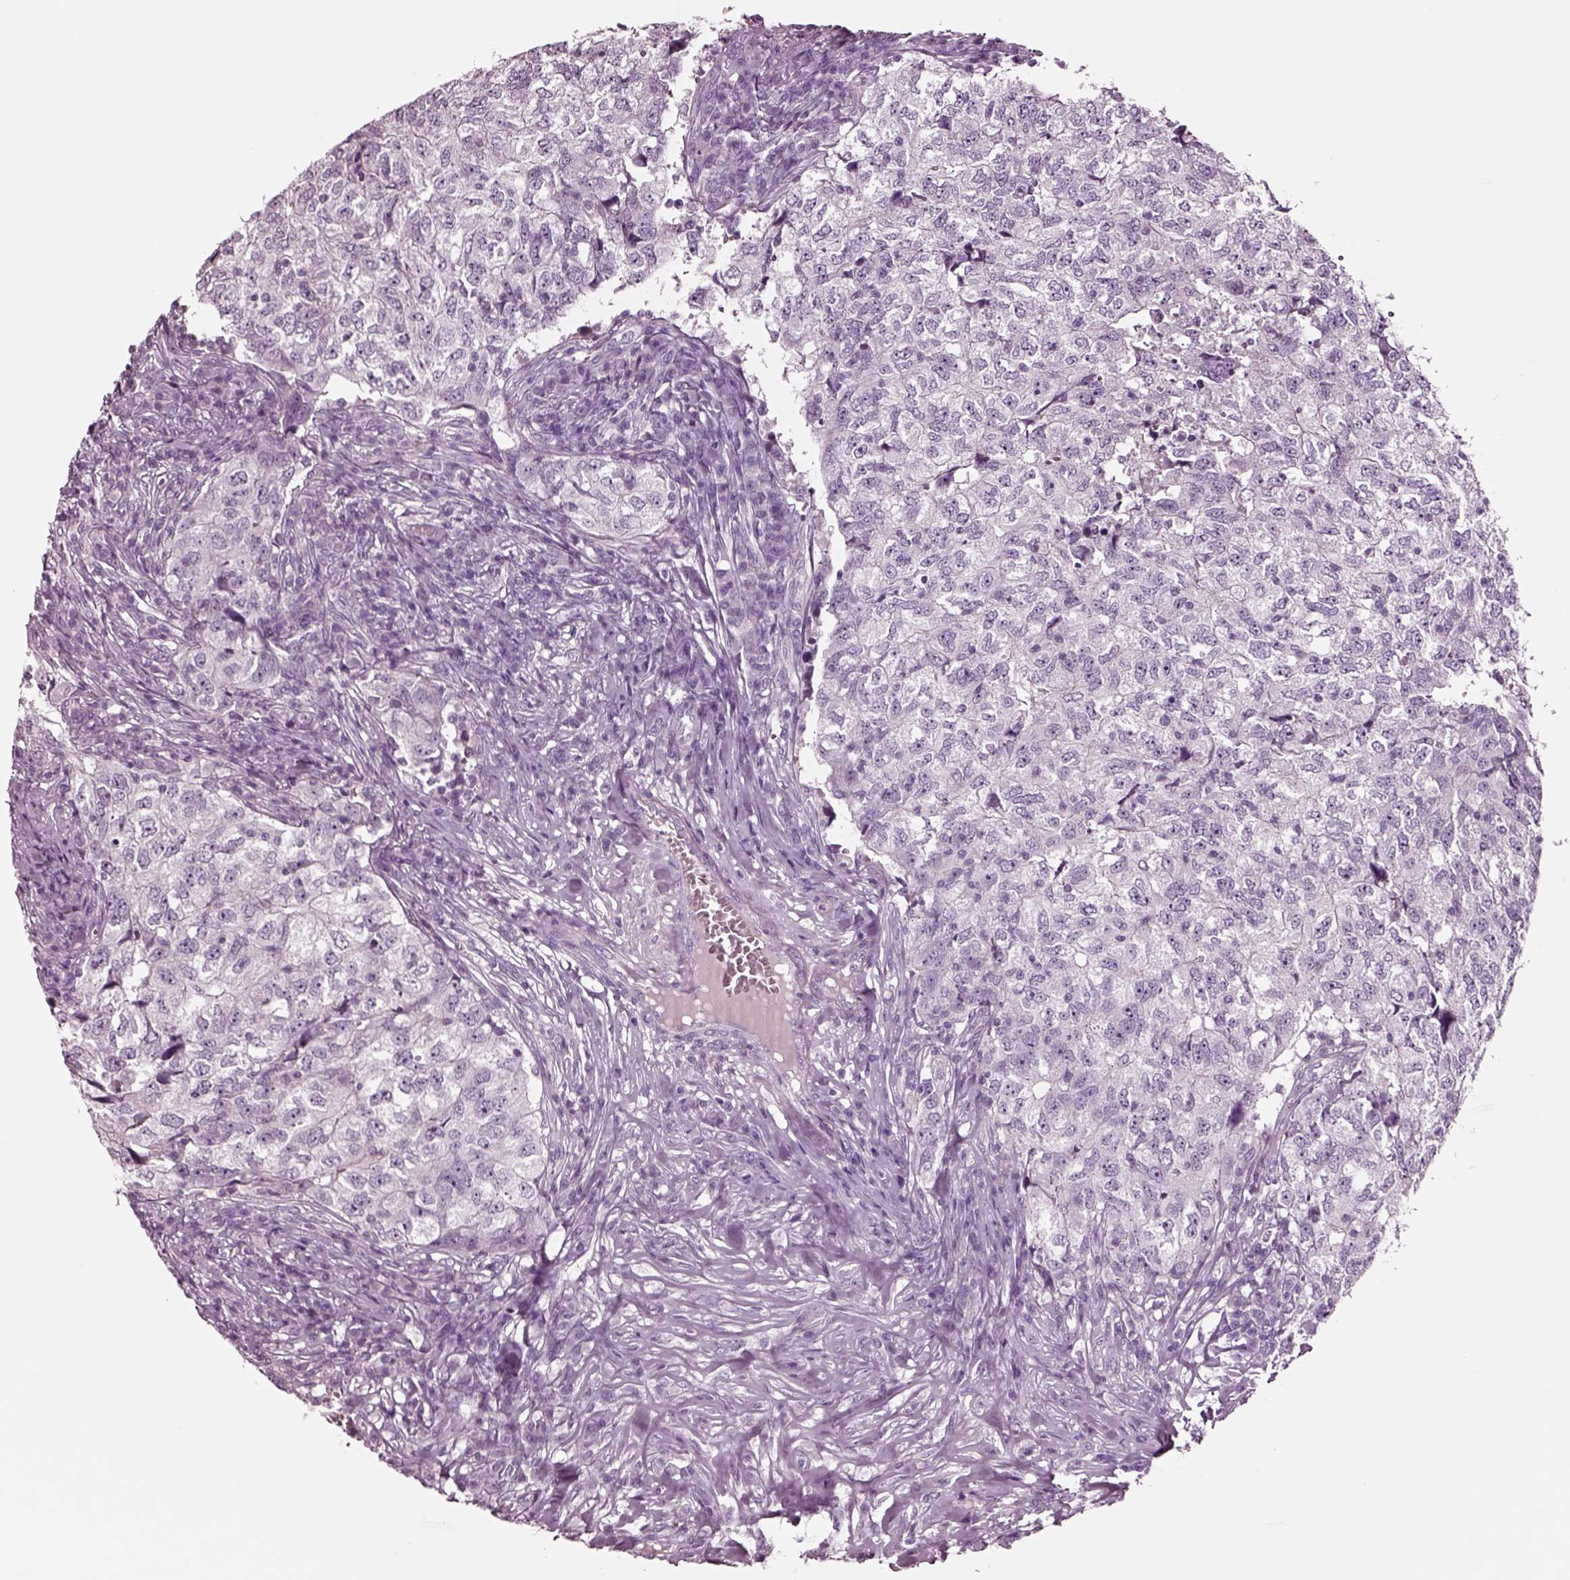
{"staining": {"intensity": "negative", "quantity": "none", "location": "none"}, "tissue": "breast cancer", "cell_type": "Tumor cells", "image_type": "cancer", "snomed": [{"axis": "morphology", "description": "Duct carcinoma"}, {"axis": "topography", "description": "Breast"}], "caption": "A high-resolution image shows immunohistochemistry (IHC) staining of intraductal carcinoma (breast), which shows no significant staining in tumor cells.", "gene": "NMRK2", "patient": {"sex": "female", "age": 30}}